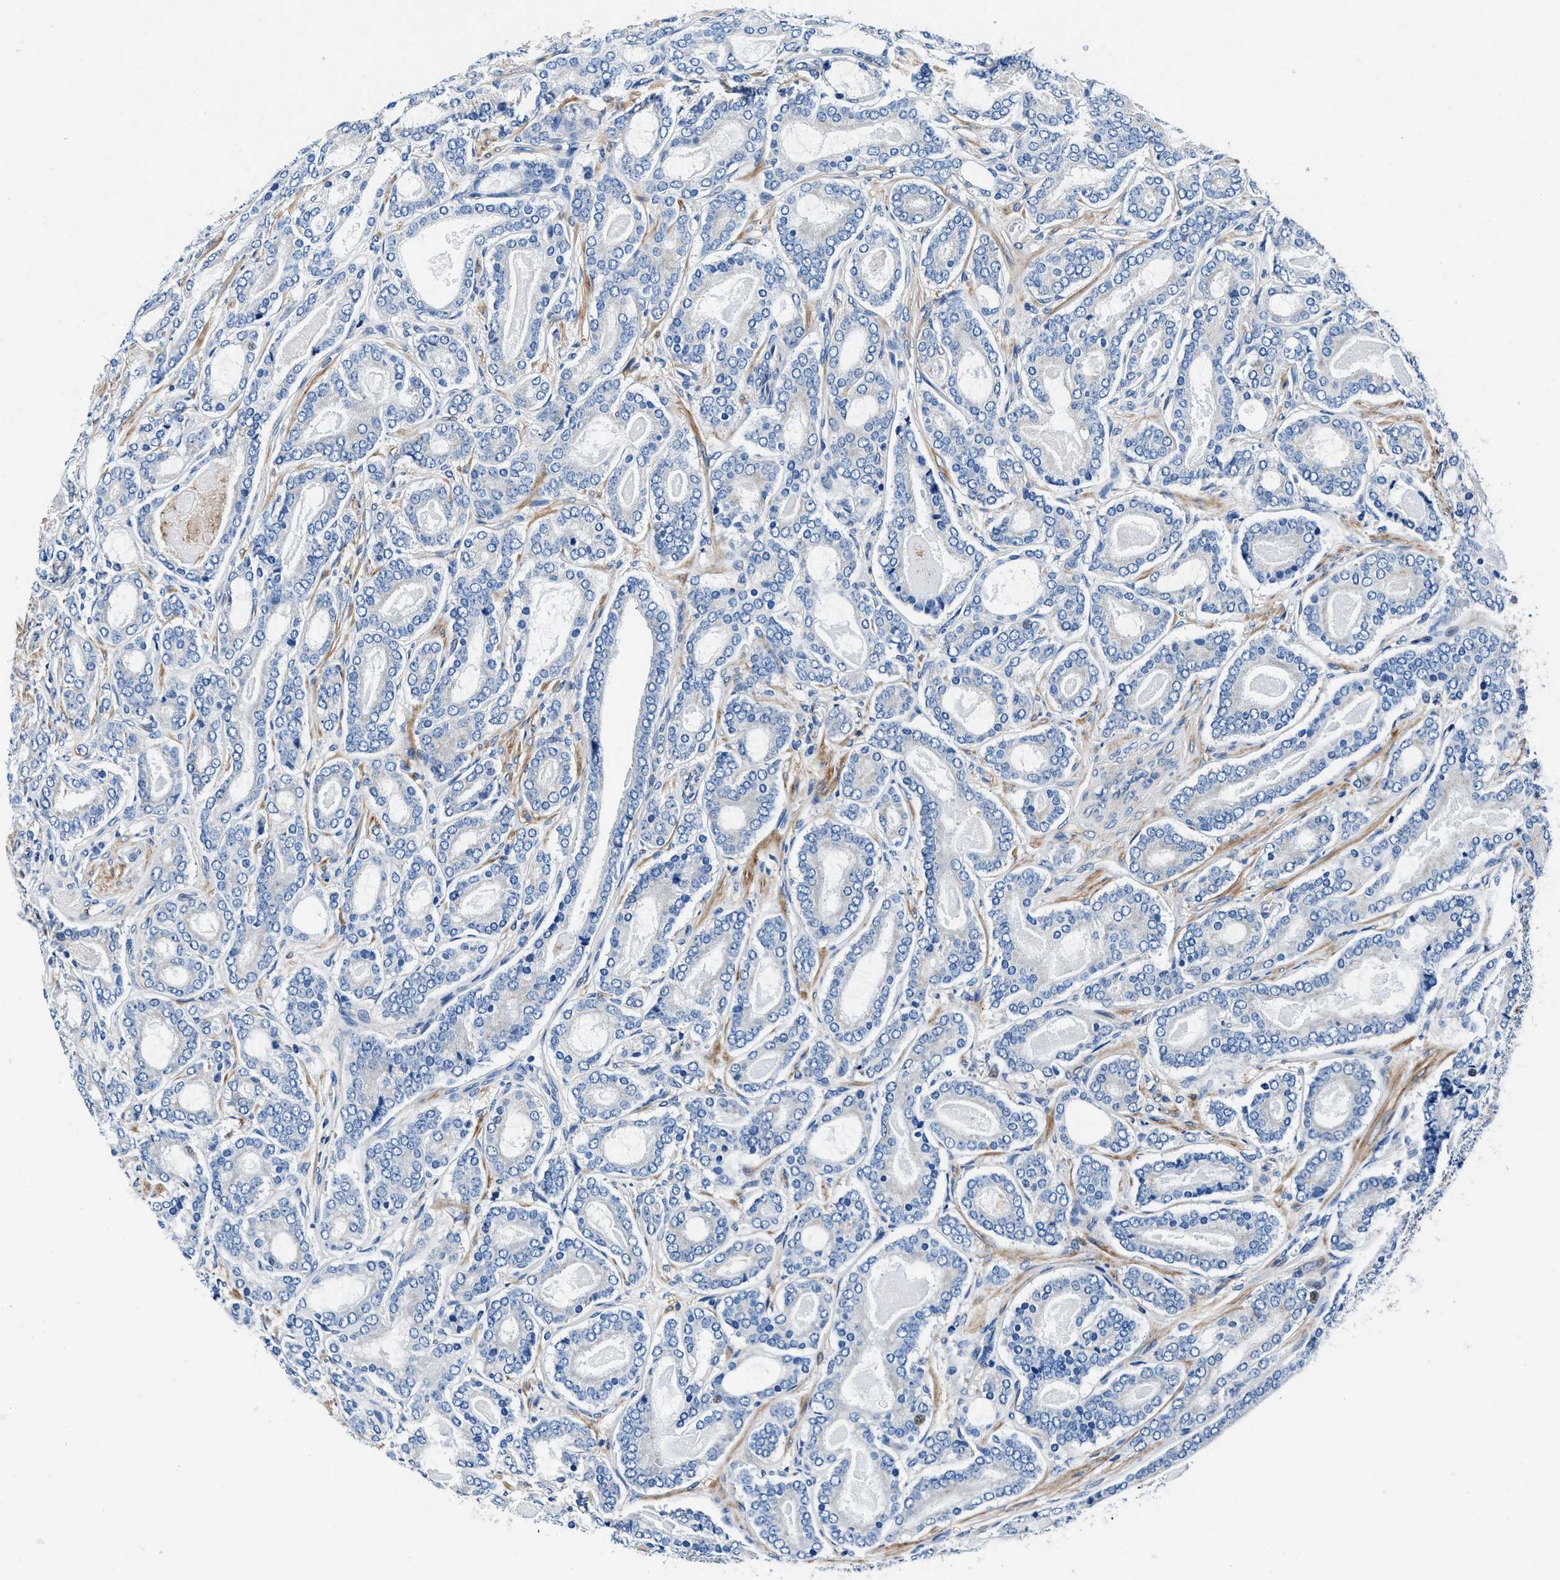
{"staining": {"intensity": "negative", "quantity": "none", "location": "none"}, "tissue": "prostate cancer", "cell_type": "Tumor cells", "image_type": "cancer", "snomed": [{"axis": "morphology", "description": "Adenocarcinoma, High grade"}, {"axis": "topography", "description": "Prostate"}], "caption": "IHC histopathology image of human prostate cancer stained for a protein (brown), which reveals no positivity in tumor cells.", "gene": "NEU1", "patient": {"sex": "male", "age": 60}}